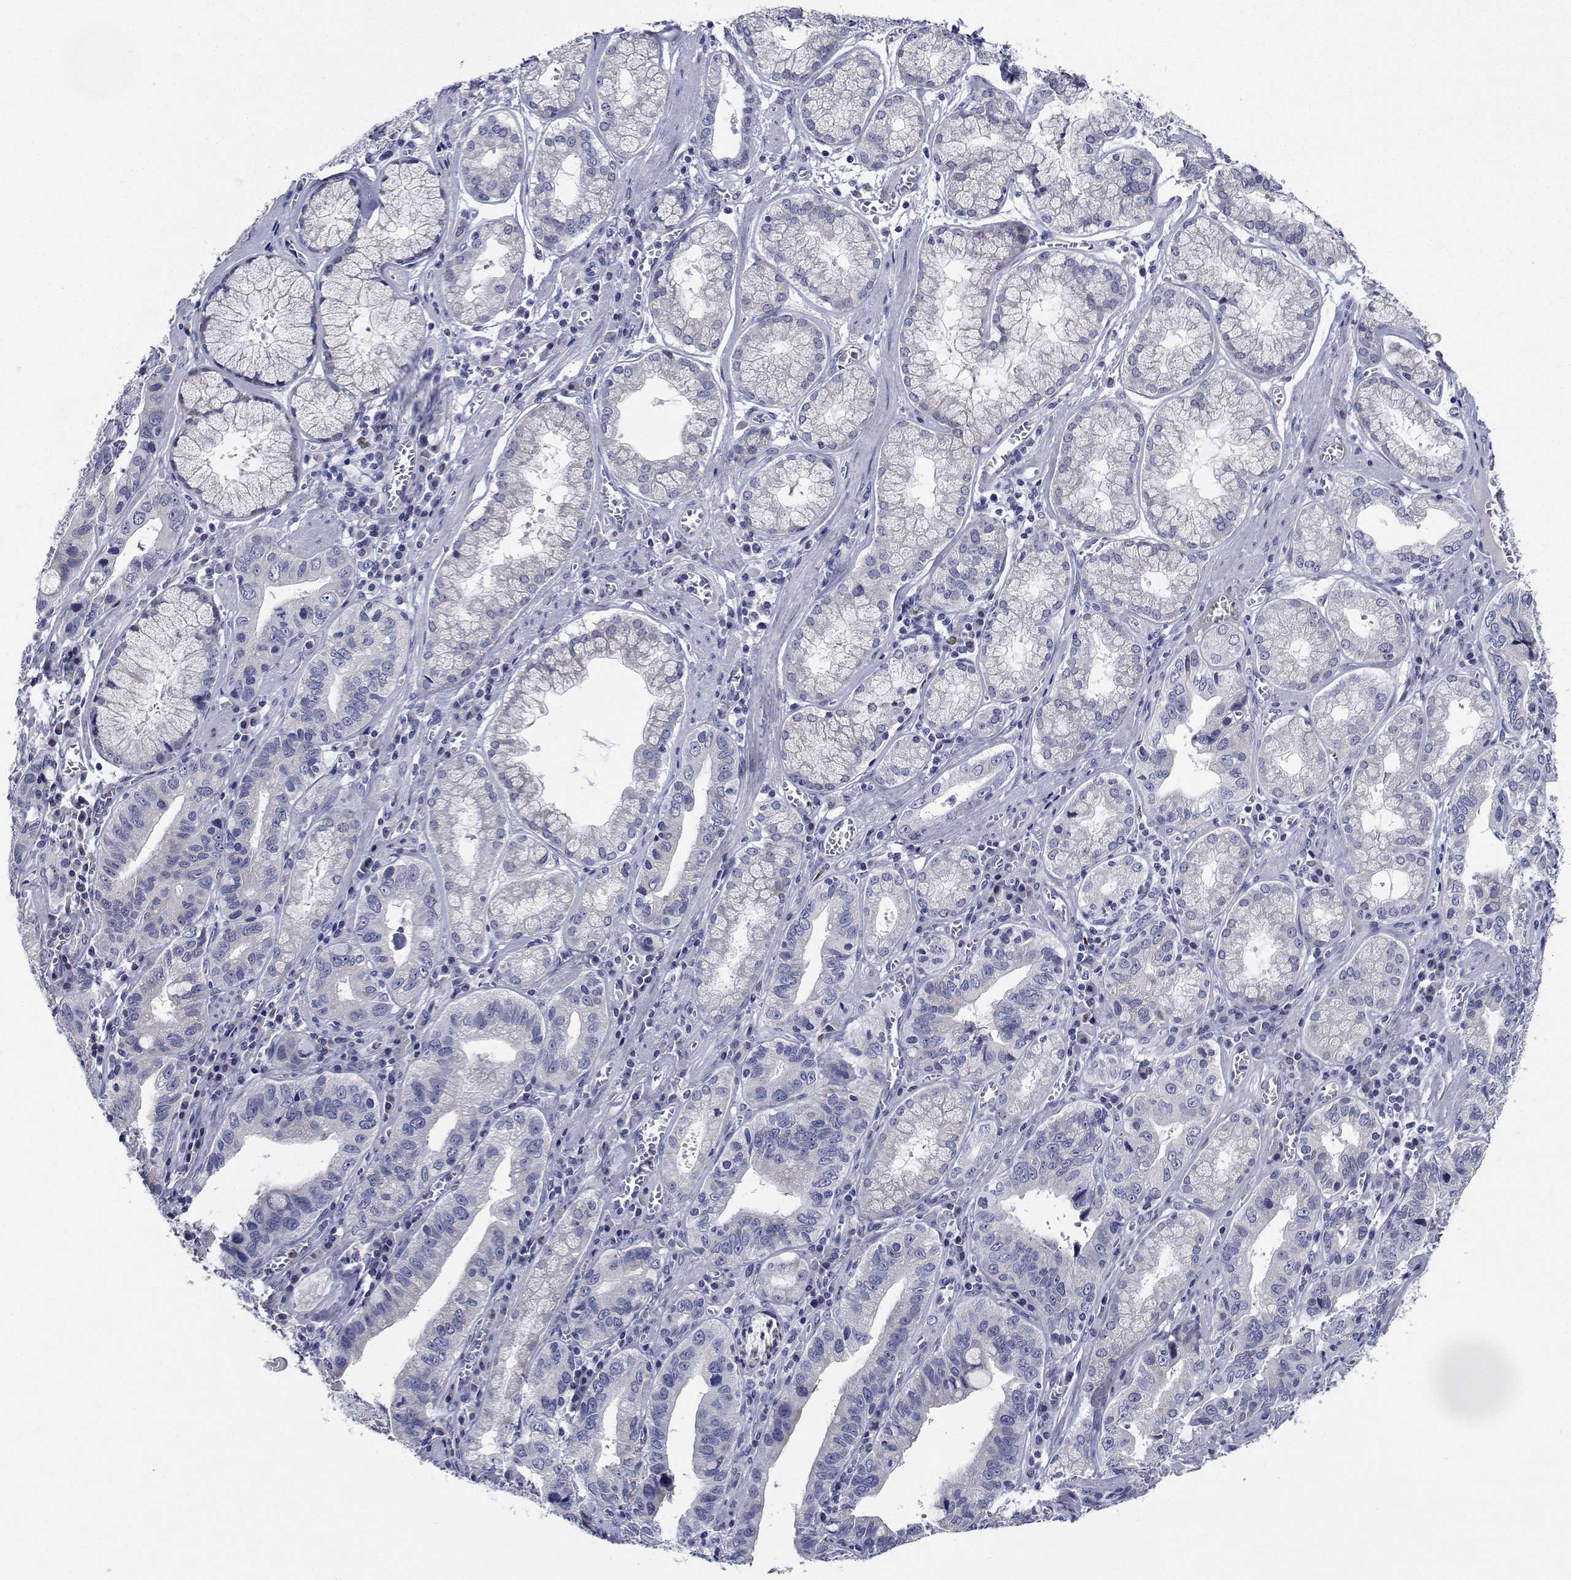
{"staining": {"intensity": "negative", "quantity": "none", "location": "none"}, "tissue": "stomach cancer", "cell_type": "Tumor cells", "image_type": "cancer", "snomed": [{"axis": "morphology", "description": "Adenocarcinoma, NOS"}, {"axis": "topography", "description": "Stomach, lower"}], "caption": "This is a photomicrograph of immunohistochemistry (IHC) staining of stomach cancer (adenocarcinoma), which shows no positivity in tumor cells. (DAB (3,3'-diaminobenzidine) immunohistochemistry (IHC) visualized using brightfield microscopy, high magnification).", "gene": "PLXNA4", "patient": {"sex": "female", "age": 76}}